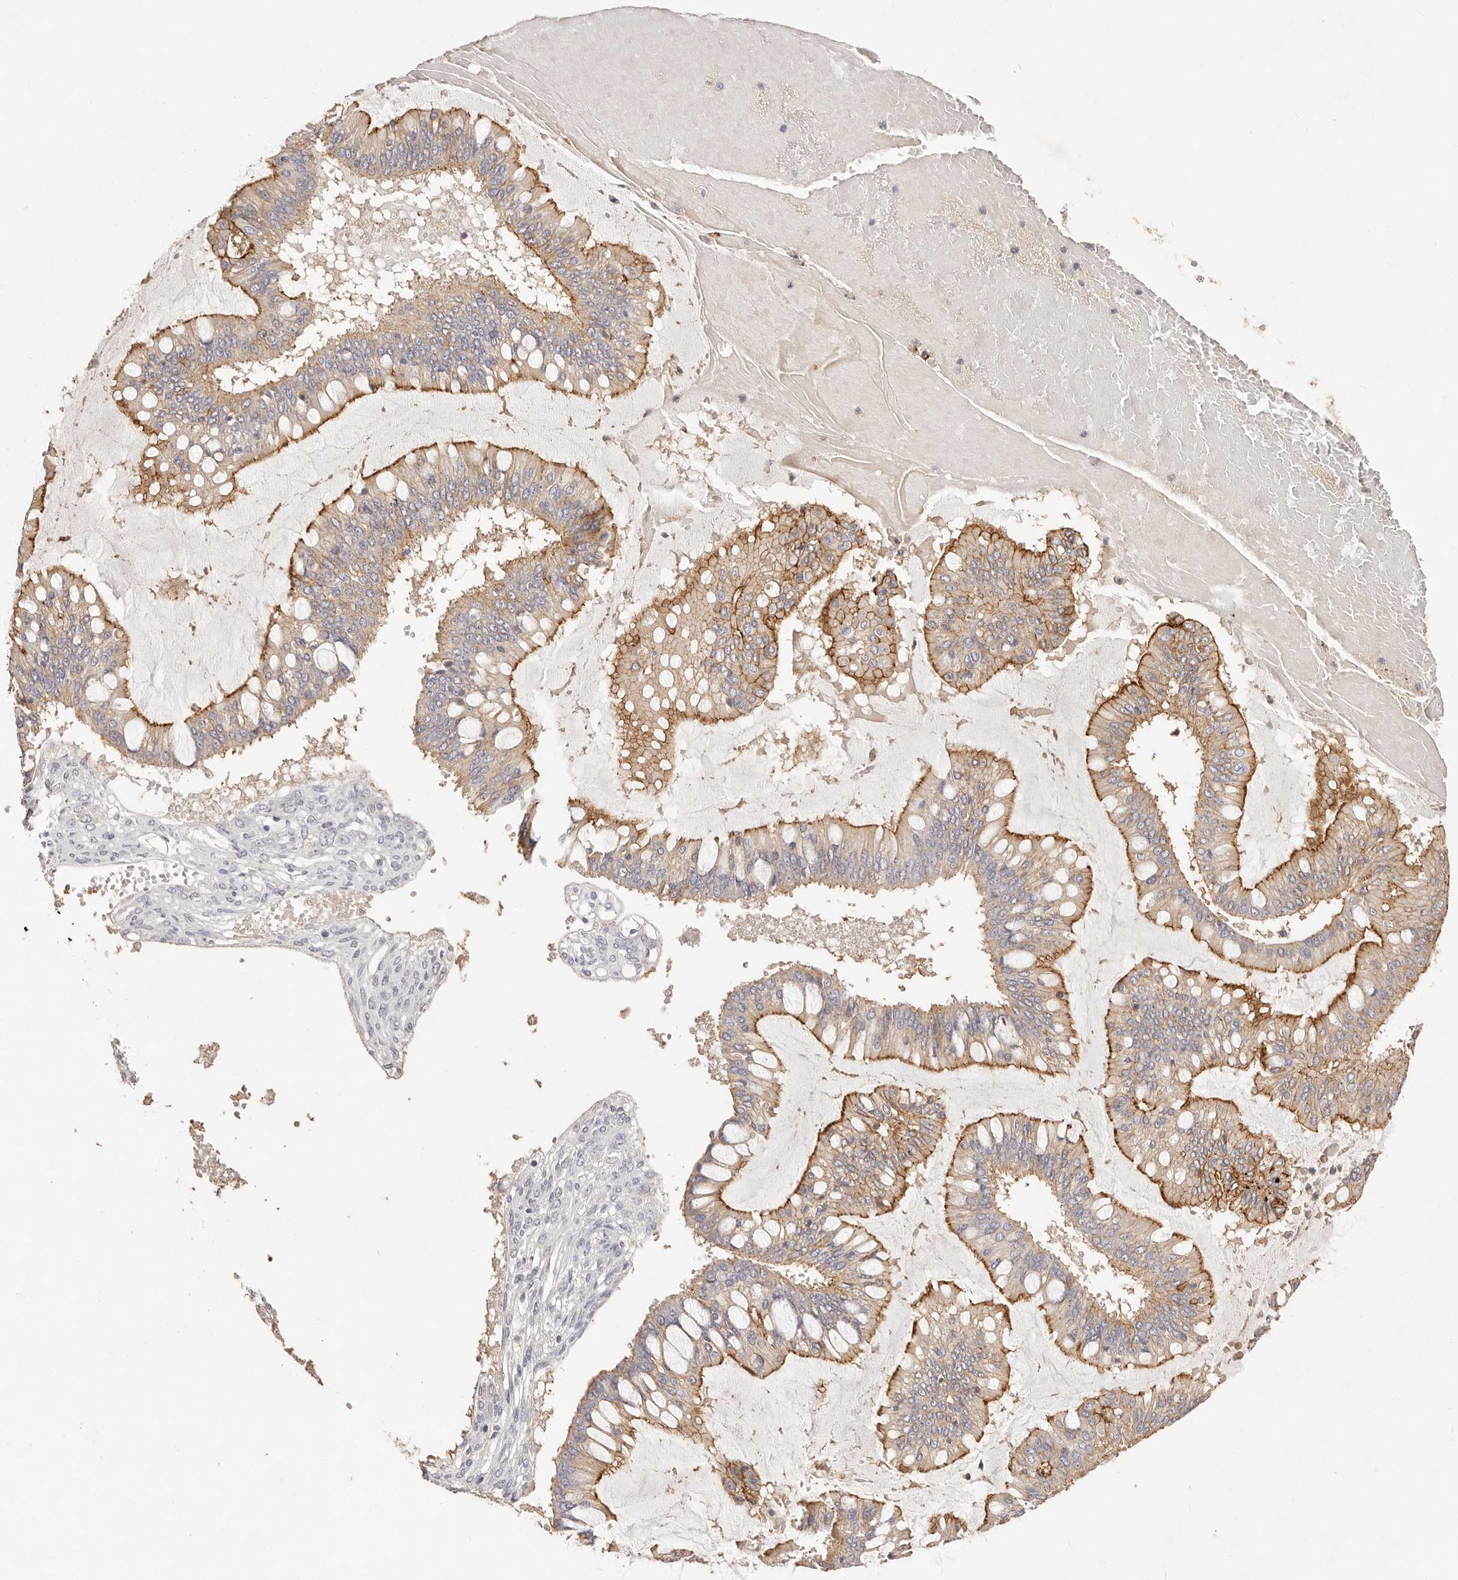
{"staining": {"intensity": "moderate", "quantity": "25%-75%", "location": "cytoplasmic/membranous"}, "tissue": "ovarian cancer", "cell_type": "Tumor cells", "image_type": "cancer", "snomed": [{"axis": "morphology", "description": "Cystadenocarcinoma, mucinous, NOS"}, {"axis": "topography", "description": "Ovary"}], "caption": "A high-resolution image shows immunohistochemistry staining of mucinous cystadenocarcinoma (ovarian), which displays moderate cytoplasmic/membranous staining in approximately 25%-75% of tumor cells.", "gene": "CXADR", "patient": {"sex": "female", "age": 73}}